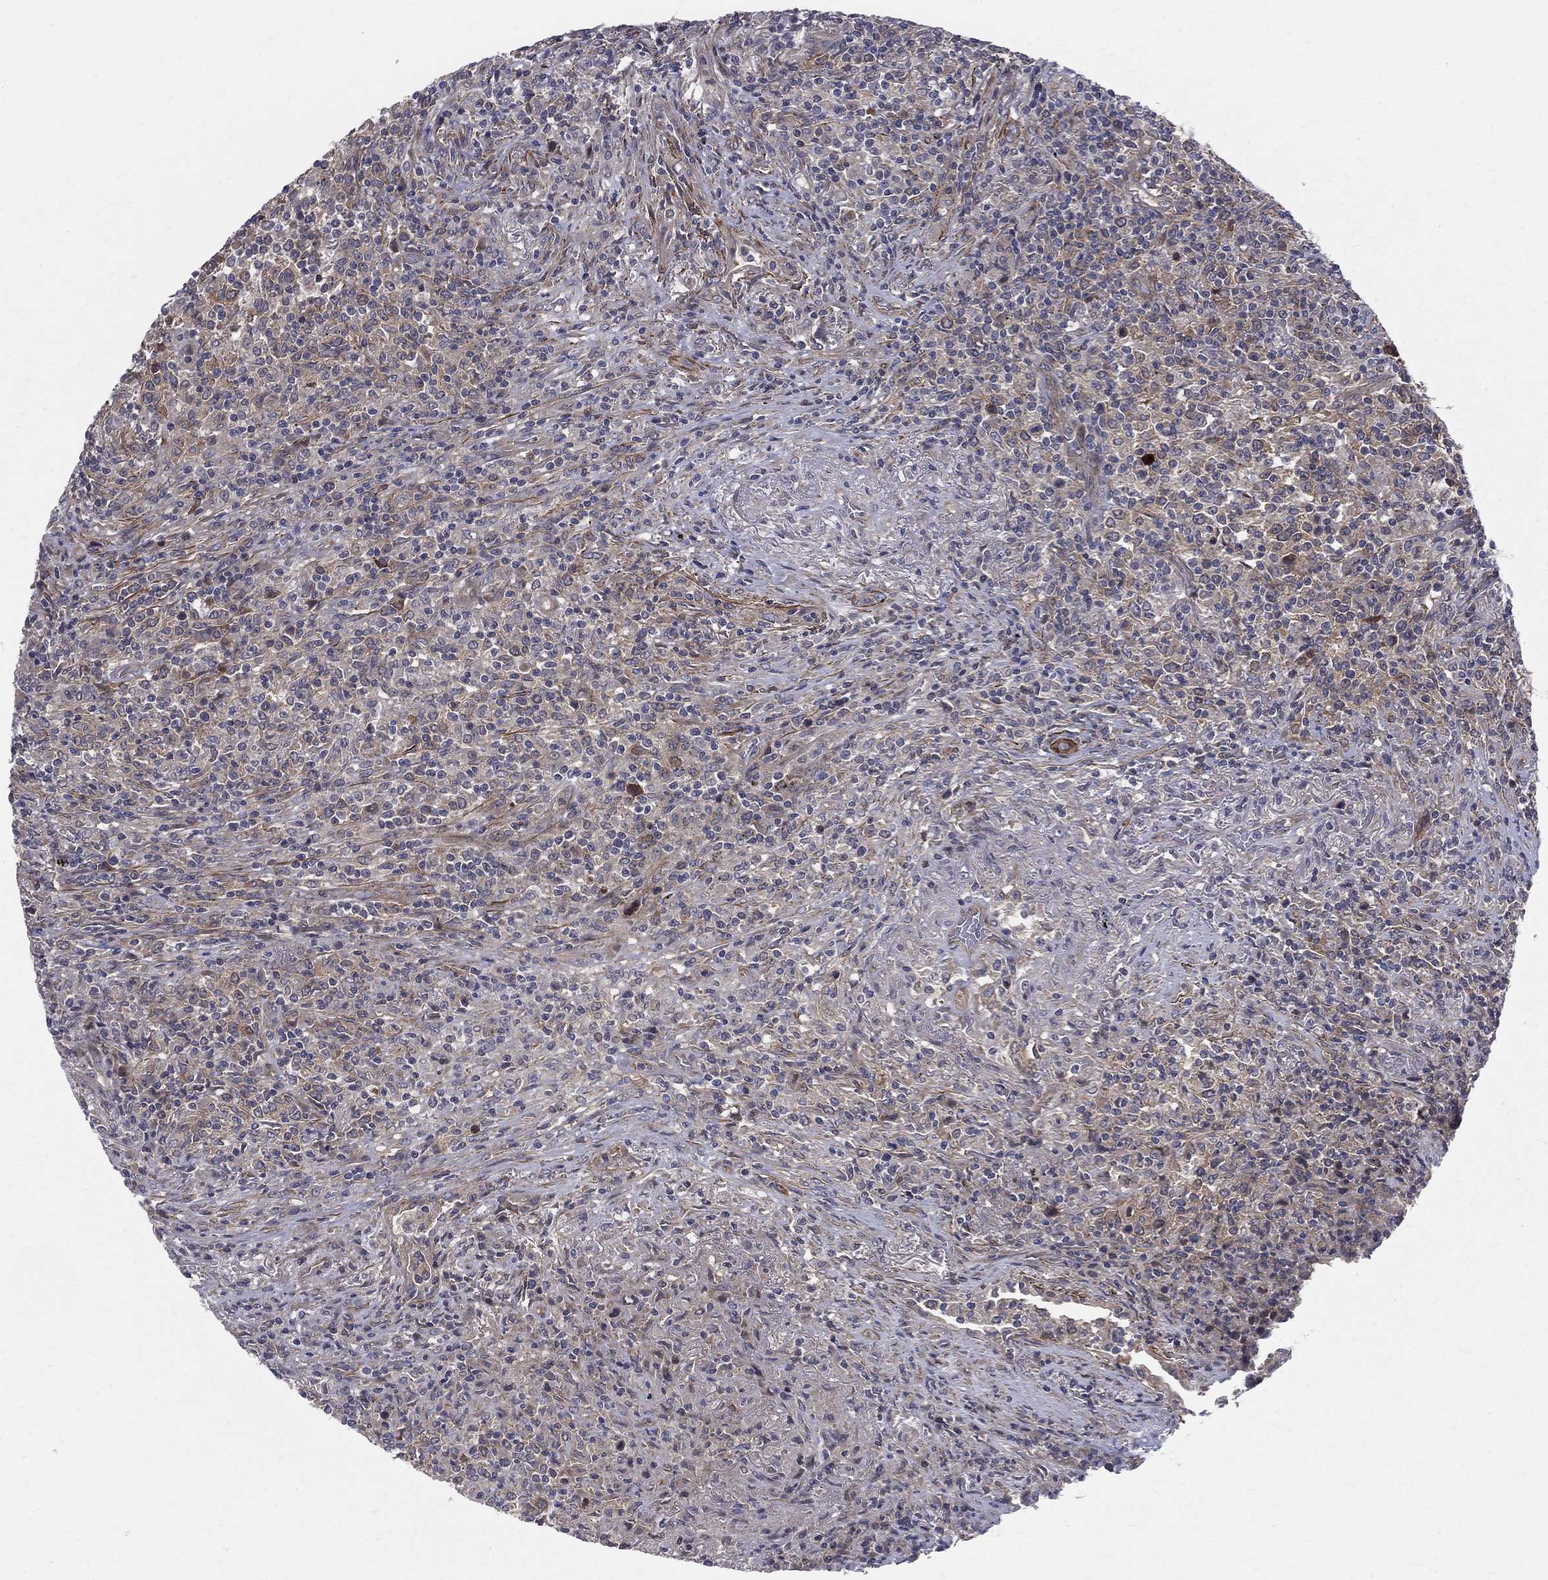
{"staining": {"intensity": "moderate", "quantity": "<25%", "location": "cytoplasmic/membranous"}, "tissue": "lymphoma", "cell_type": "Tumor cells", "image_type": "cancer", "snomed": [{"axis": "morphology", "description": "Malignant lymphoma, non-Hodgkin's type, High grade"}, {"axis": "topography", "description": "Lung"}], "caption": "A micrograph showing moderate cytoplasmic/membranous positivity in approximately <25% of tumor cells in high-grade malignant lymphoma, non-Hodgkin's type, as visualized by brown immunohistochemical staining.", "gene": "POMZP3", "patient": {"sex": "male", "age": 79}}